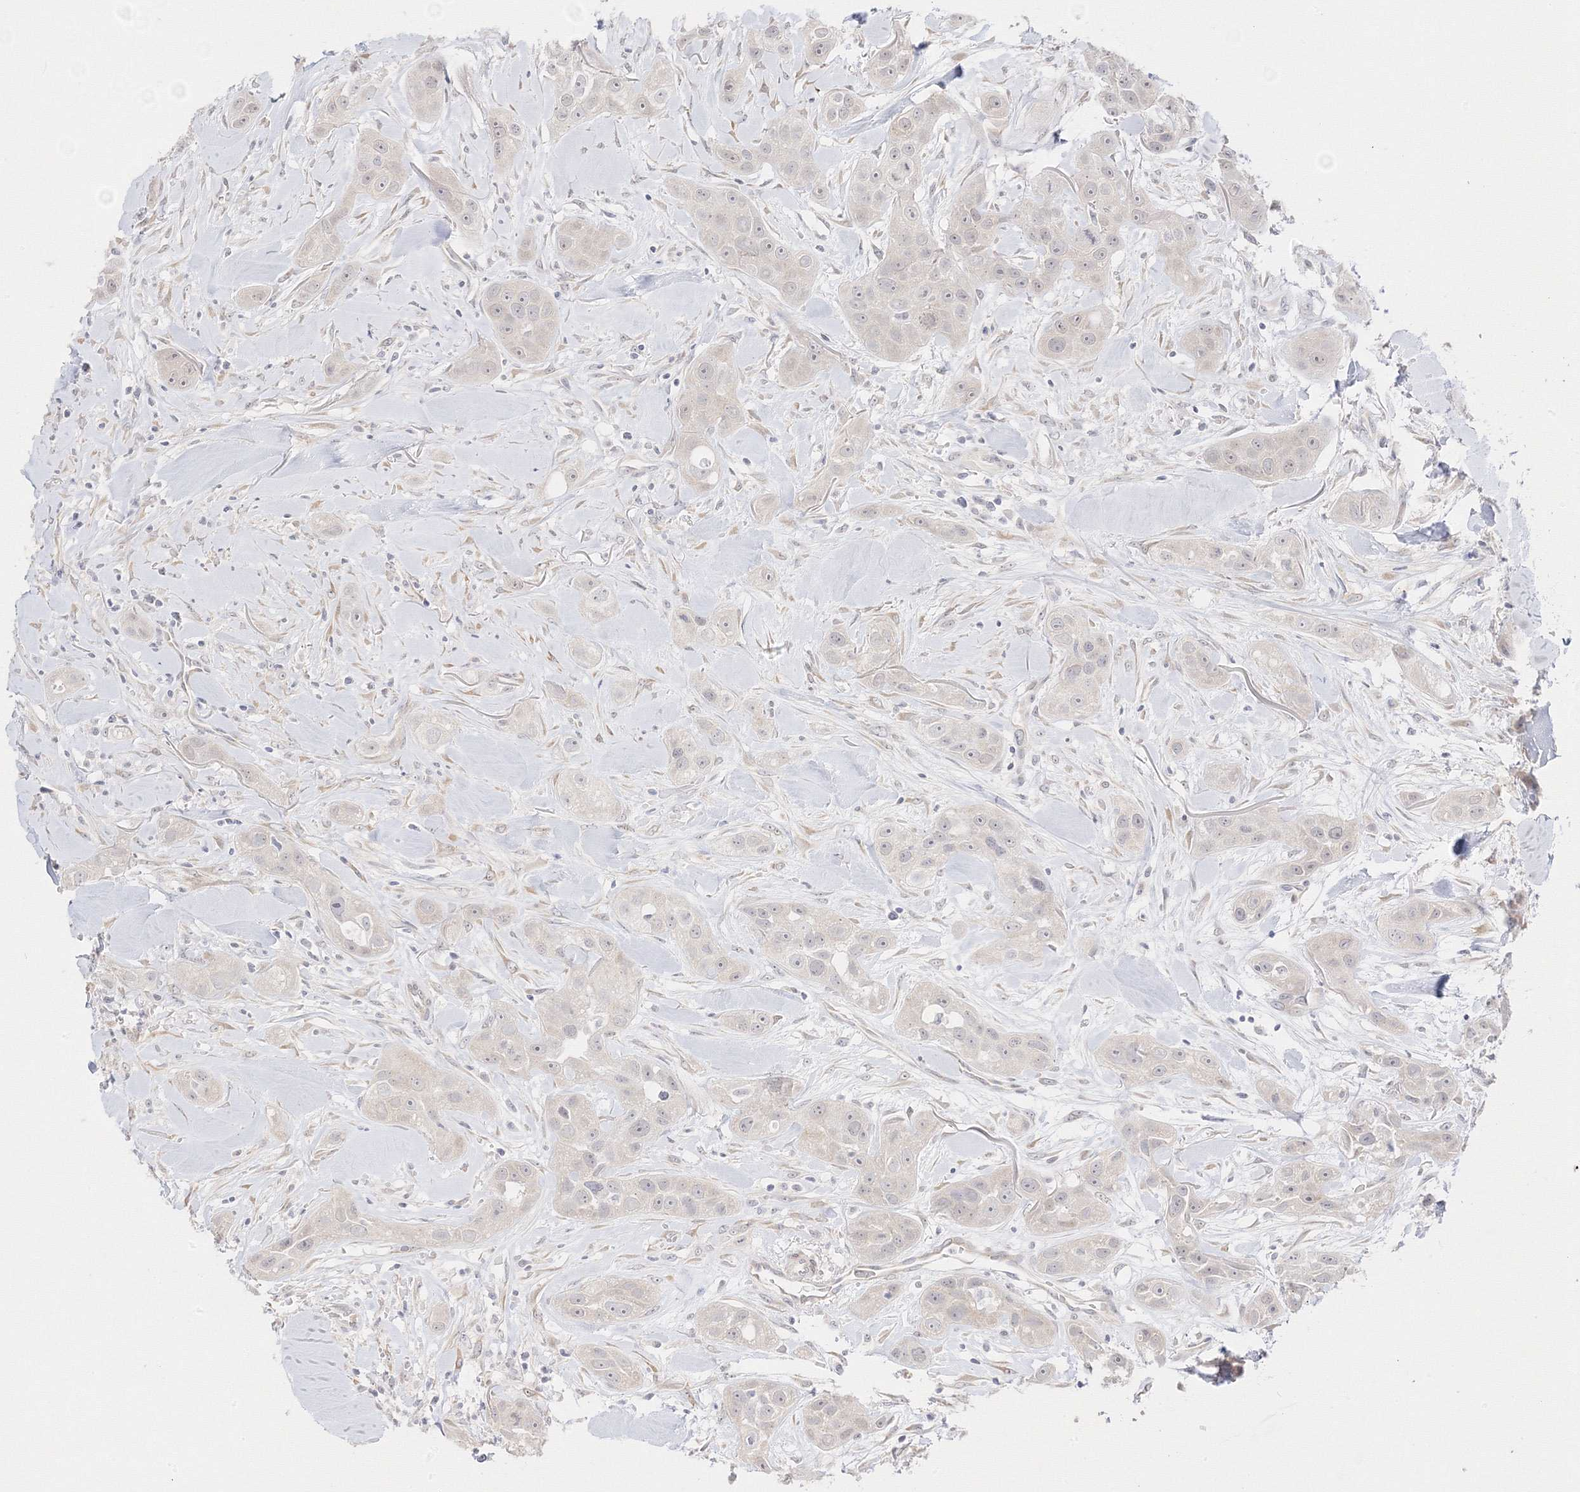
{"staining": {"intensity": "negative", "quantity": "none", "location": "none"}, "tissue": "head and neck cancer", "cell_type": "Tumor cells", "image_type": "cancer", "snomed": [{"axis": "morphology", "description": "Normal tissue, NOS"}, {"axis": "morphology", "description": "Squamous cell carcinoma, NOS"}, {"axis": "topography", "description": "Skeletal muscle"}, {"axis": "topography", "description": "Head-Neck"}], "caption": "IHC of head and neck cancer displays no positivity in tumor cells.", "gene": "C2CD2", "patient": {"sex": "male", "age": 51}}